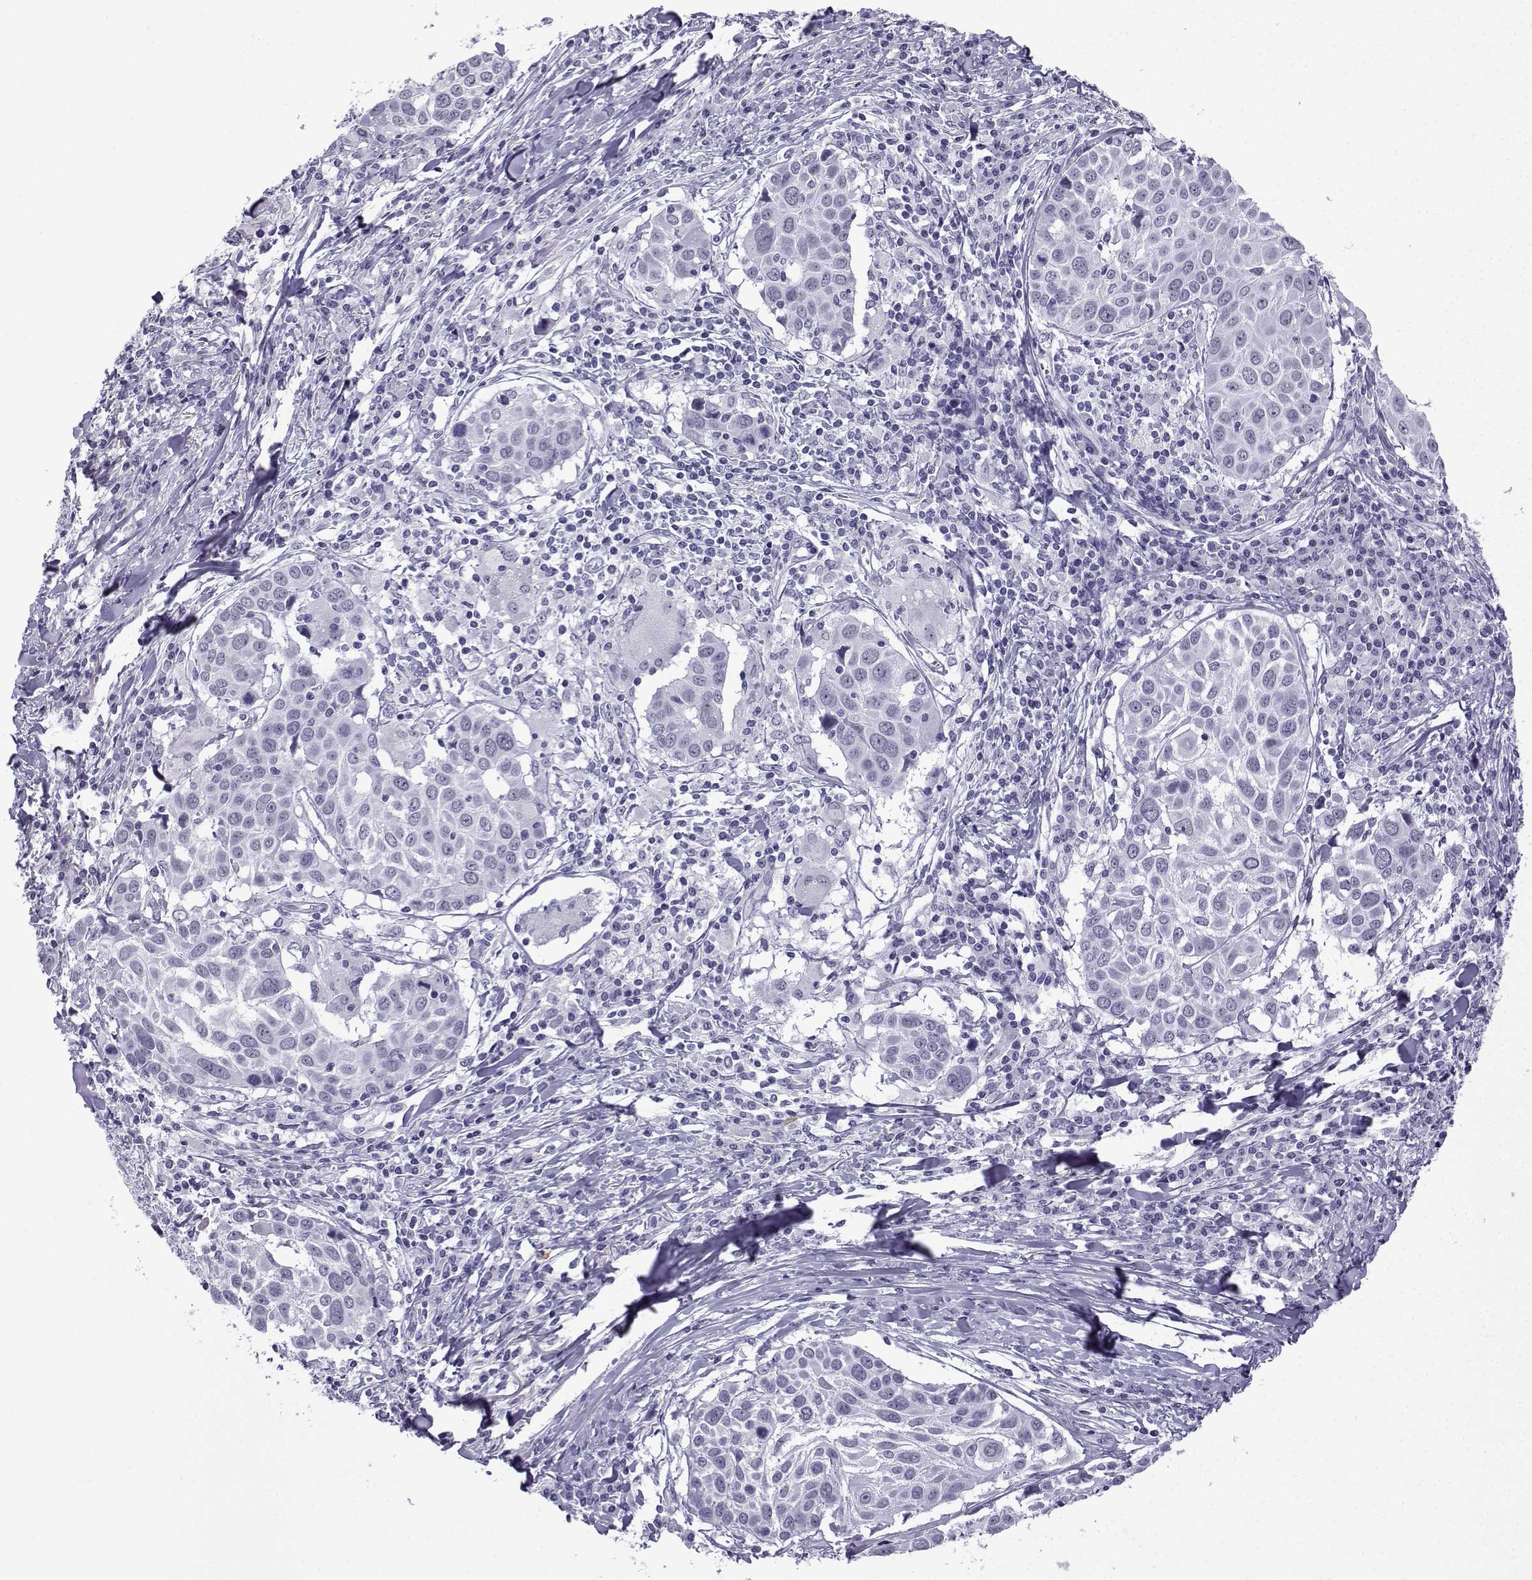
{"staining": {"intensity": "negative", "quantity": "none", "location": "none"}, "tissue": "lung cancer", "cell_type": "Tumor cells", "image_type": "cancer", "snomed": [{"axis": "morphology", "description": "Squamous cell carcinoma, NOS"}, {"axis": "topography", "description": "Lung"}], "caption": "Immunohistochemistry (IHC) photomicrograph of human lung cancer stained for a protein (brown), which displays no expression in tumor cells.", "gene": "MRGBP", "patient": {"sex": "male", "age": 57}}